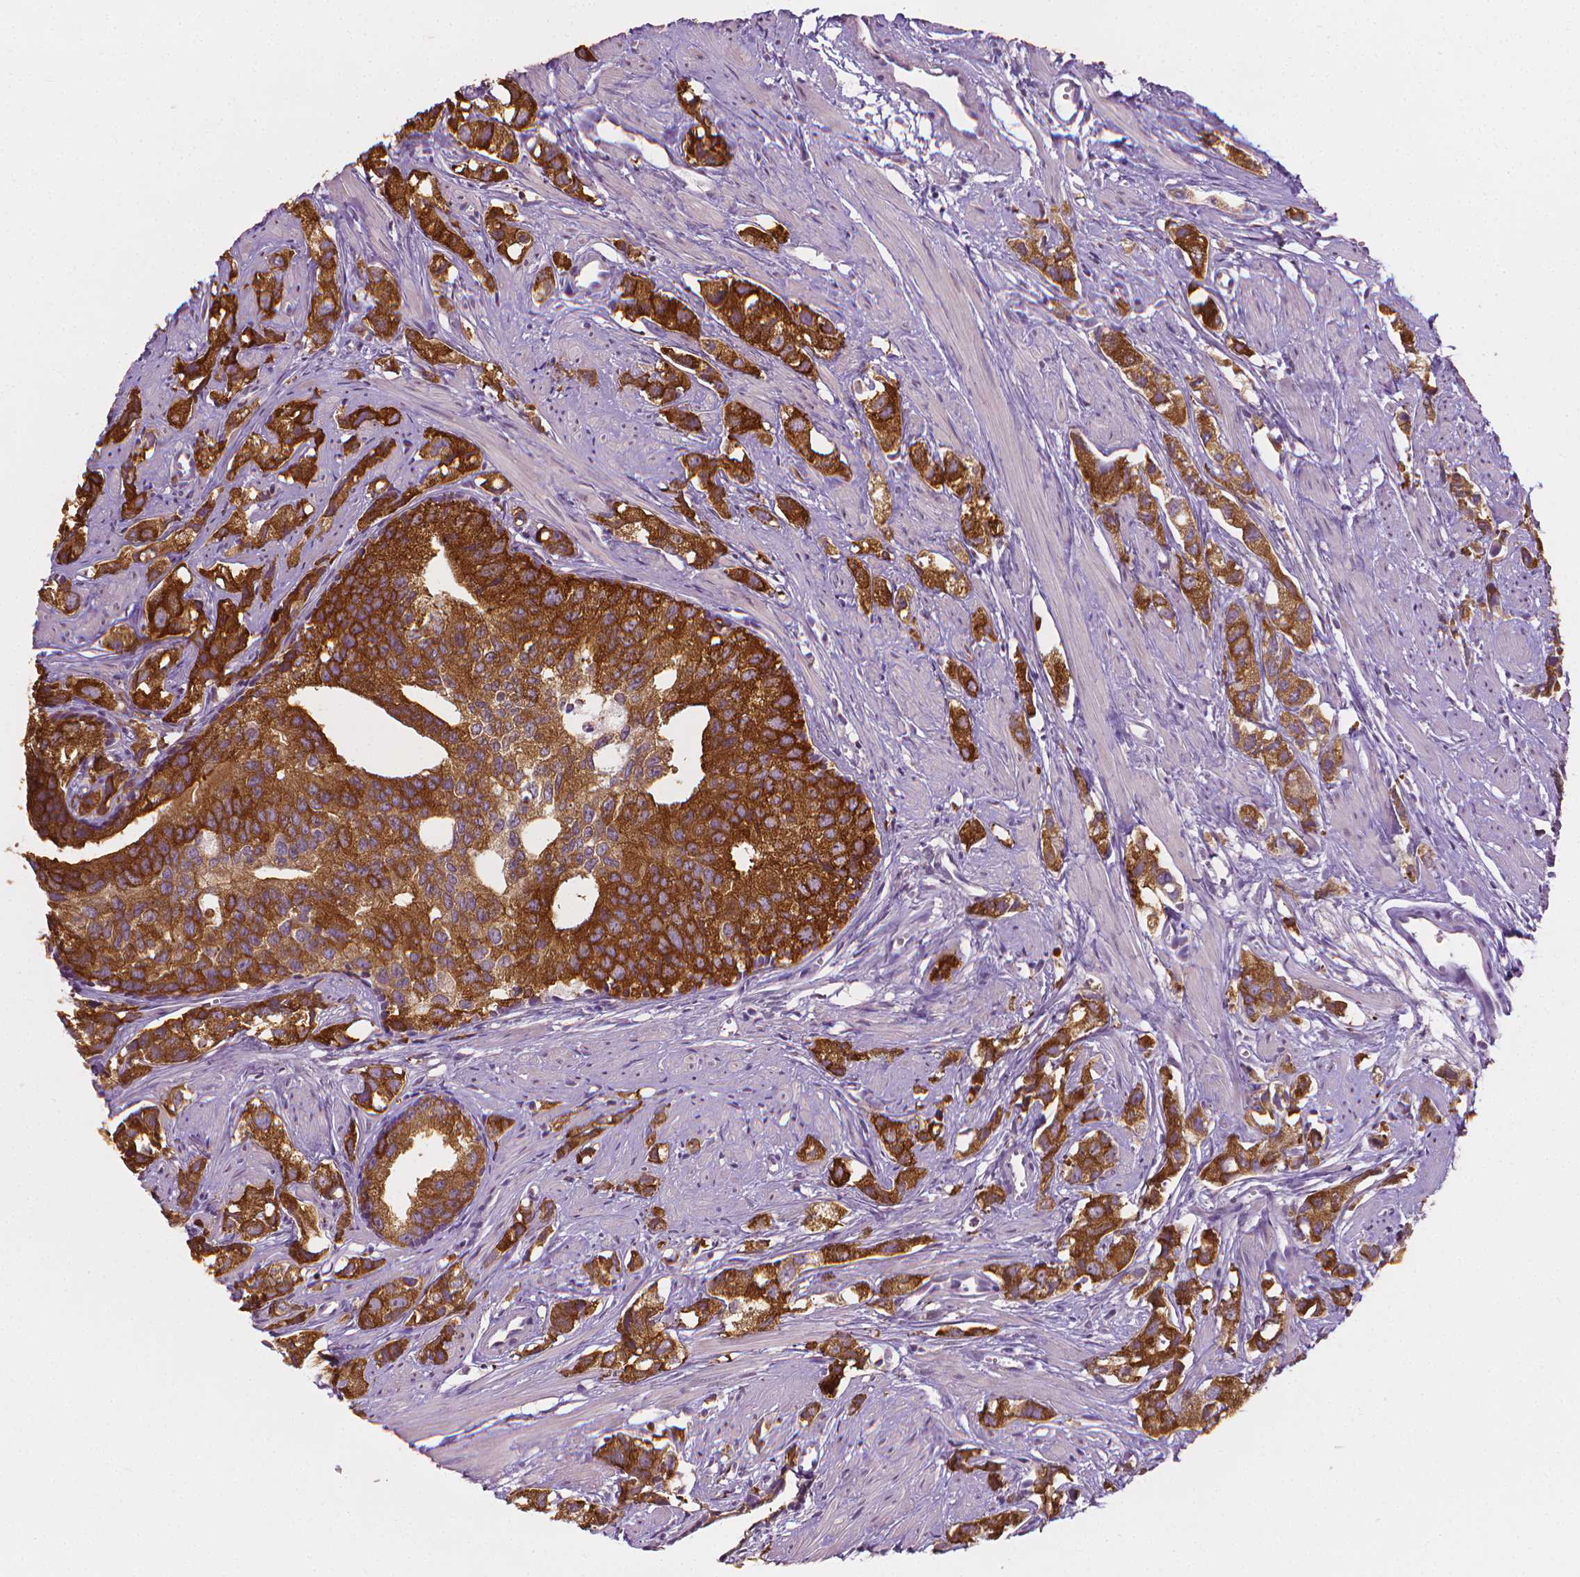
{"staining": {"intensity": "strong", "quantity": ">75%", "location": "cytoplasmic/membranous"}, "tissue": "prostate cancer", "cell_type": "Tumor cells", "image_type": "cancer", "snomed": [{"axis": "morphology", "description": "Adenocarcinoma, High grade"}, {"axis": "topography", "description": "Prostate"}], "caption": "Human prostate cancer (high-grade adenocarcinoma) stained with a protein marker reveals strong staining in tumor cells.", "gene": "FASN", "patient": {"sex": "male", "age": 58}}